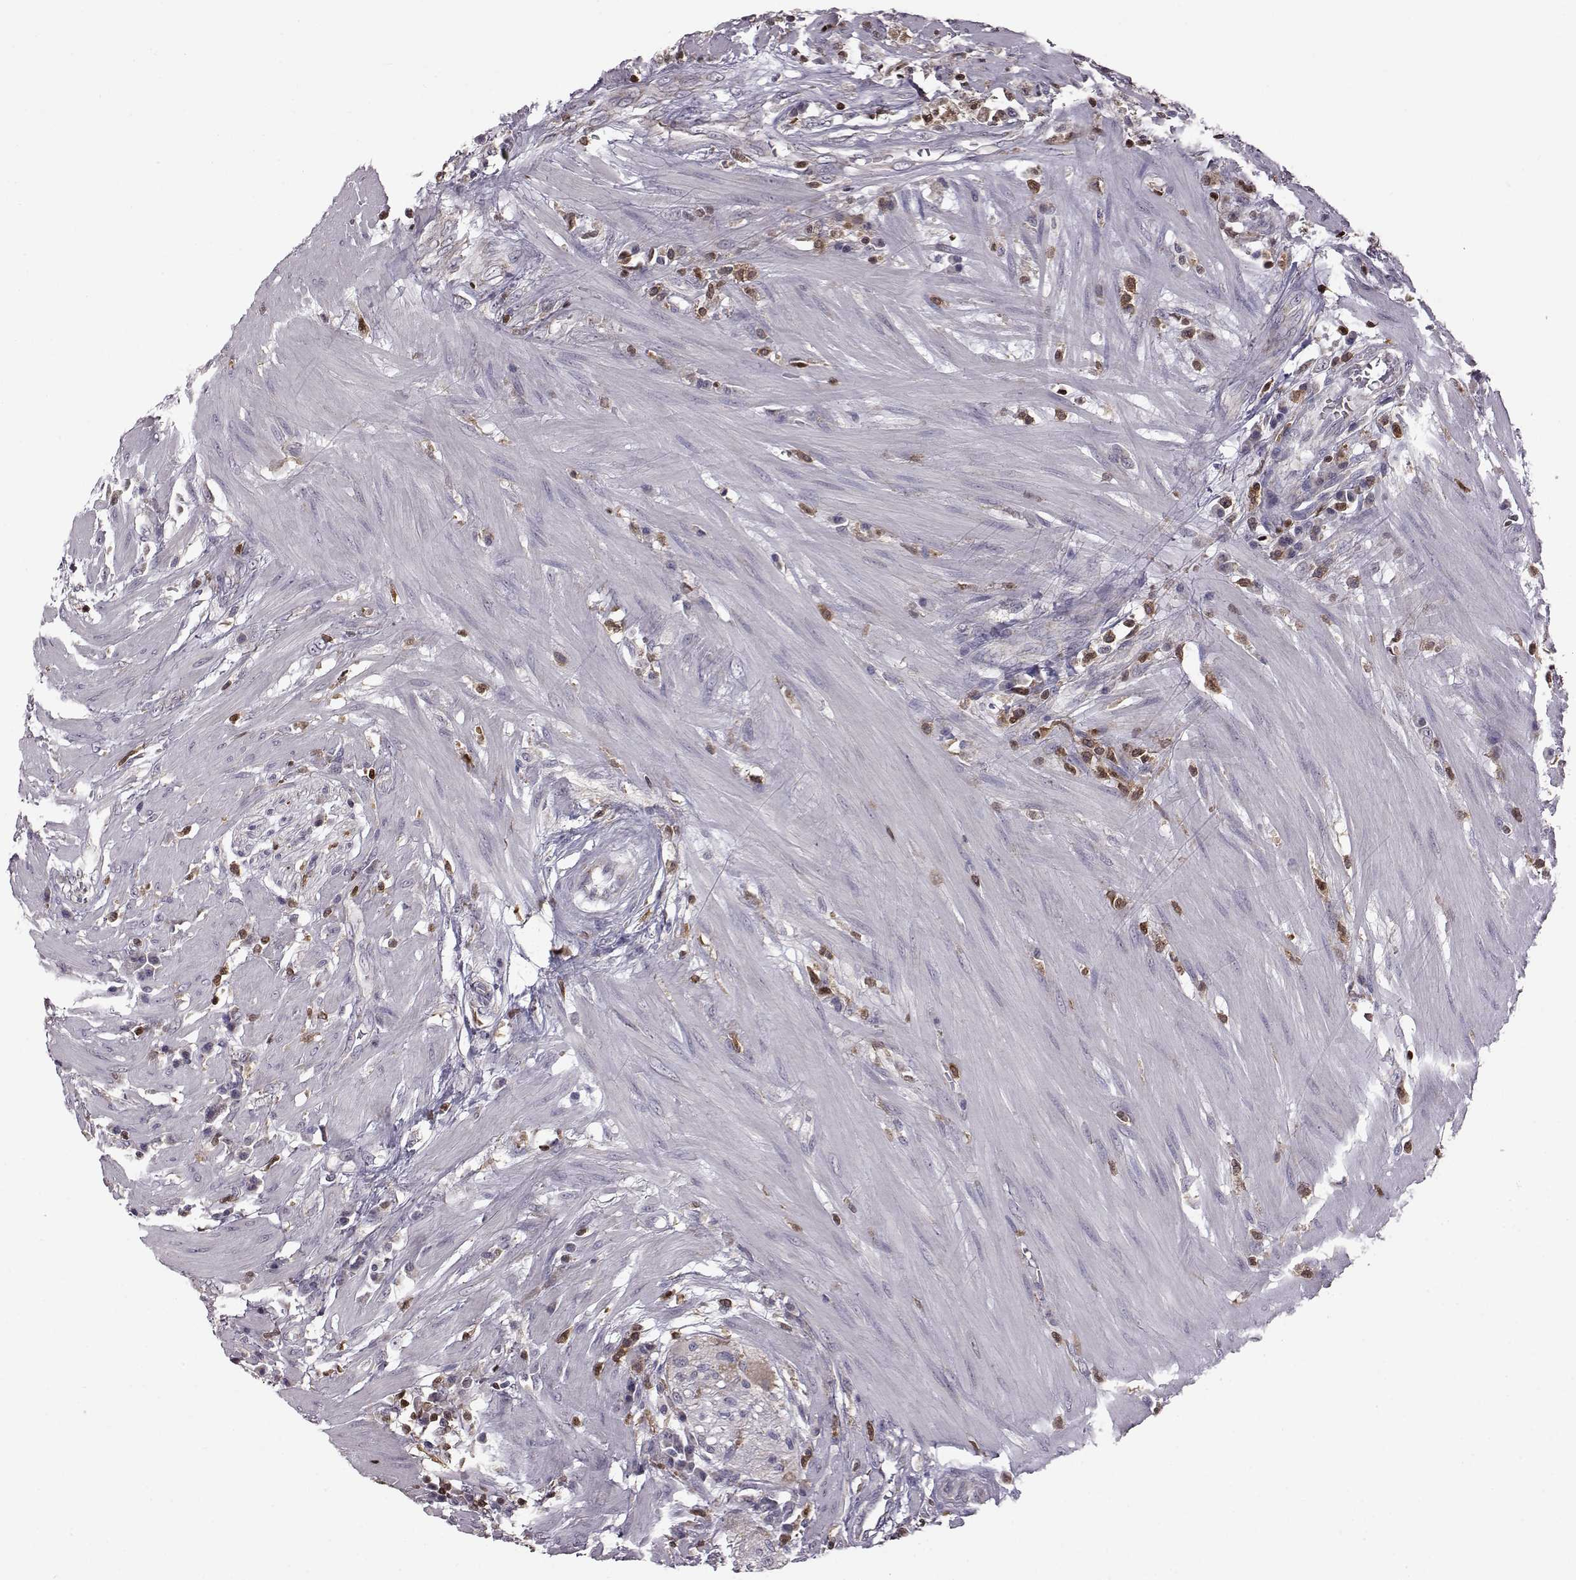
{"staining": {"intensity": "weak", "quantity": "<25%", "location": "cytoplasmic/membranous"}, "tissue": "colorectal cancer", "cell_type": "Tumor cells", "image_type": "cancer", "snomed": [{"axis": "morphology", "description": "Adenocarcinoma, NOS"}, {"axis": "topography", "description": "Colon"}], "caption": "A photomicrograph of colorectal adenocarcinoma stained for a protein exhibits no brown staining in tumor cells.", "gene": "DOK2", "patient": {"sex": "male", "age": 57}}